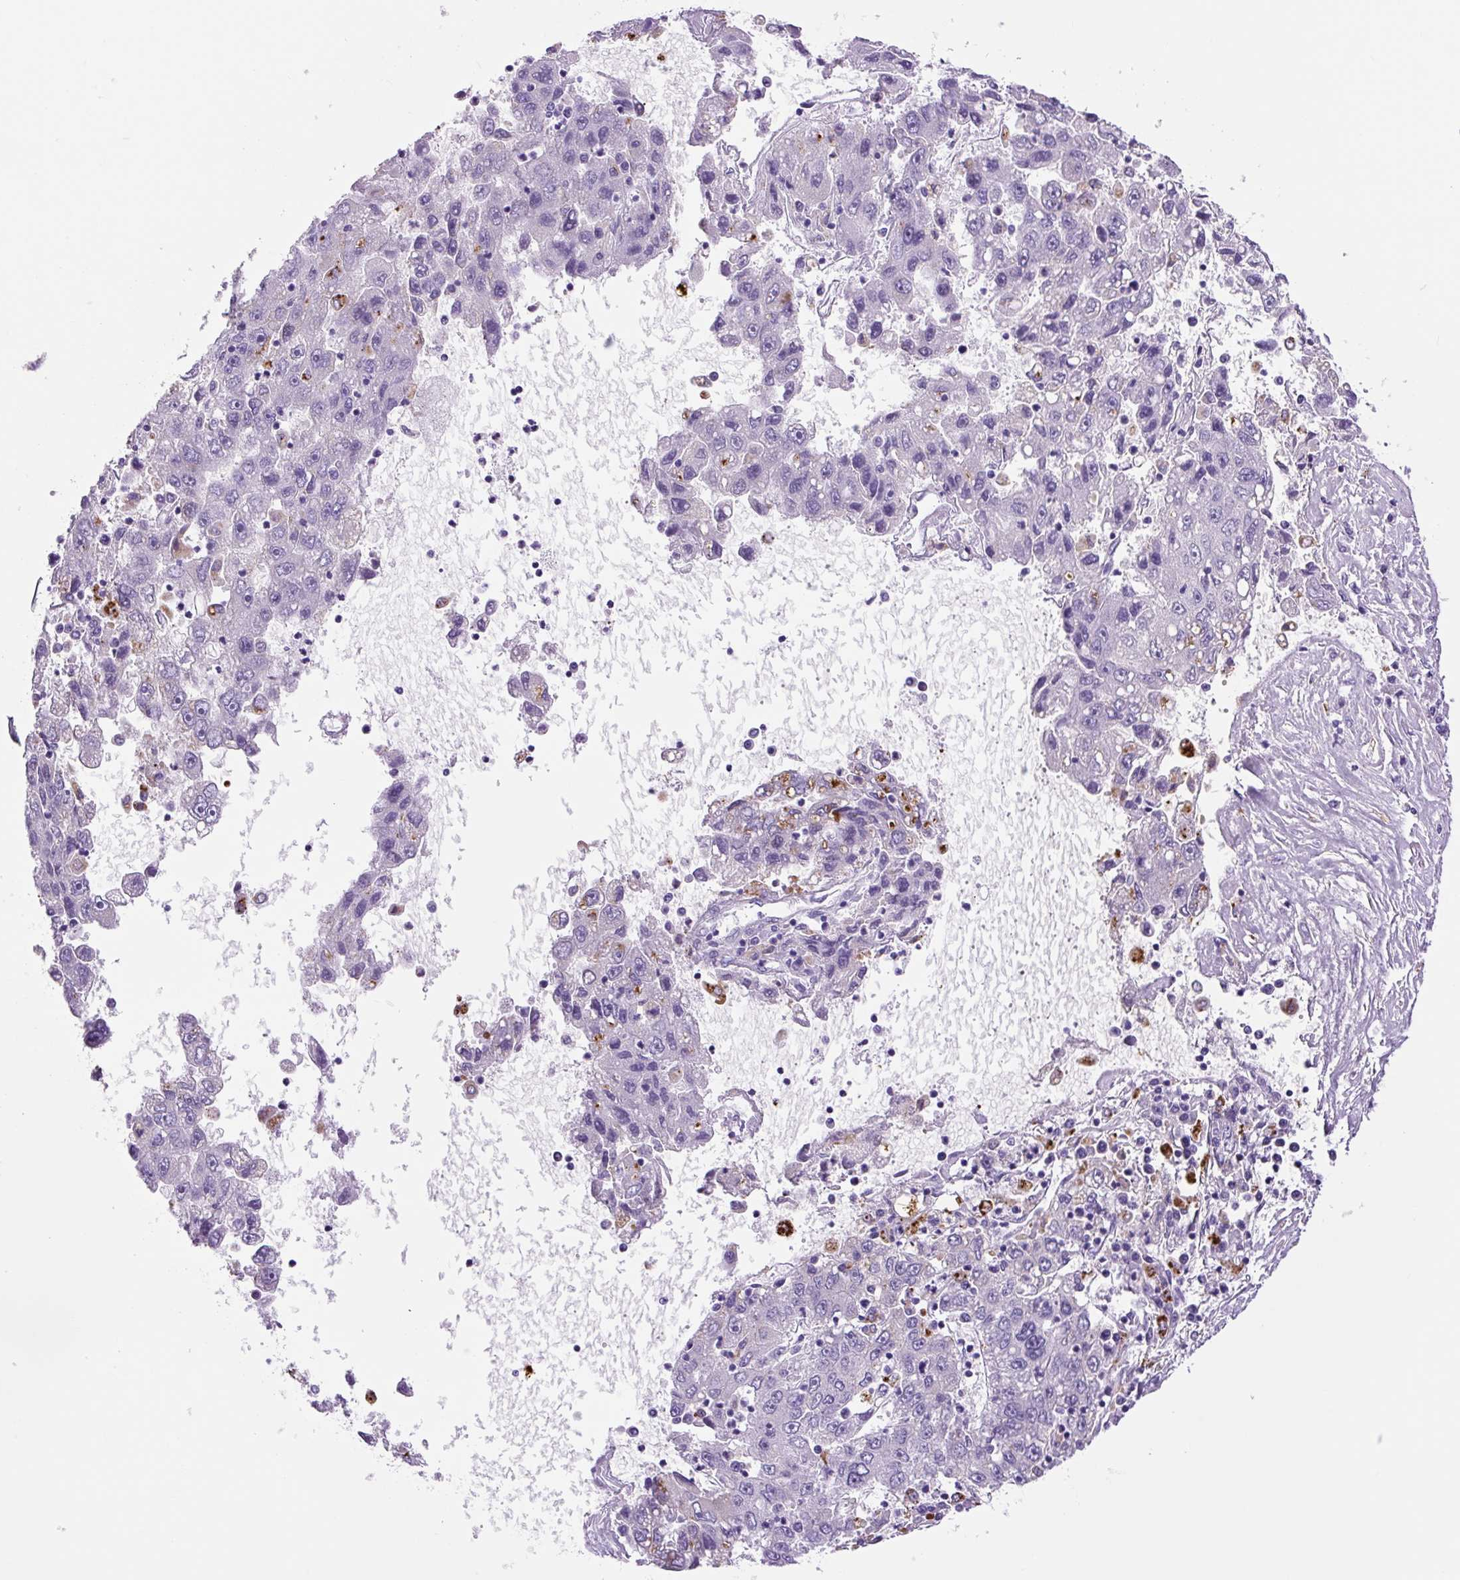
{"staining": {"intensity": "negative", "quantity": "none", "location": "none"}, "tissue": "liver cancer", "cell_type": "Tumor cells", "image_type": "cancer", "snomed": [{"axis": "morphology", "description": "Carcinoma, Hepatocellular, NOS"}, {"axis": "topography", "description": "Liver"}], "caption": "This is an immunohistochemistry photomicrograph of human liver hepatocellular carcinoma. There is no staining in tumor cells.", "gene": "LCN10", "patient": {"sex": "male", "age": 49}}